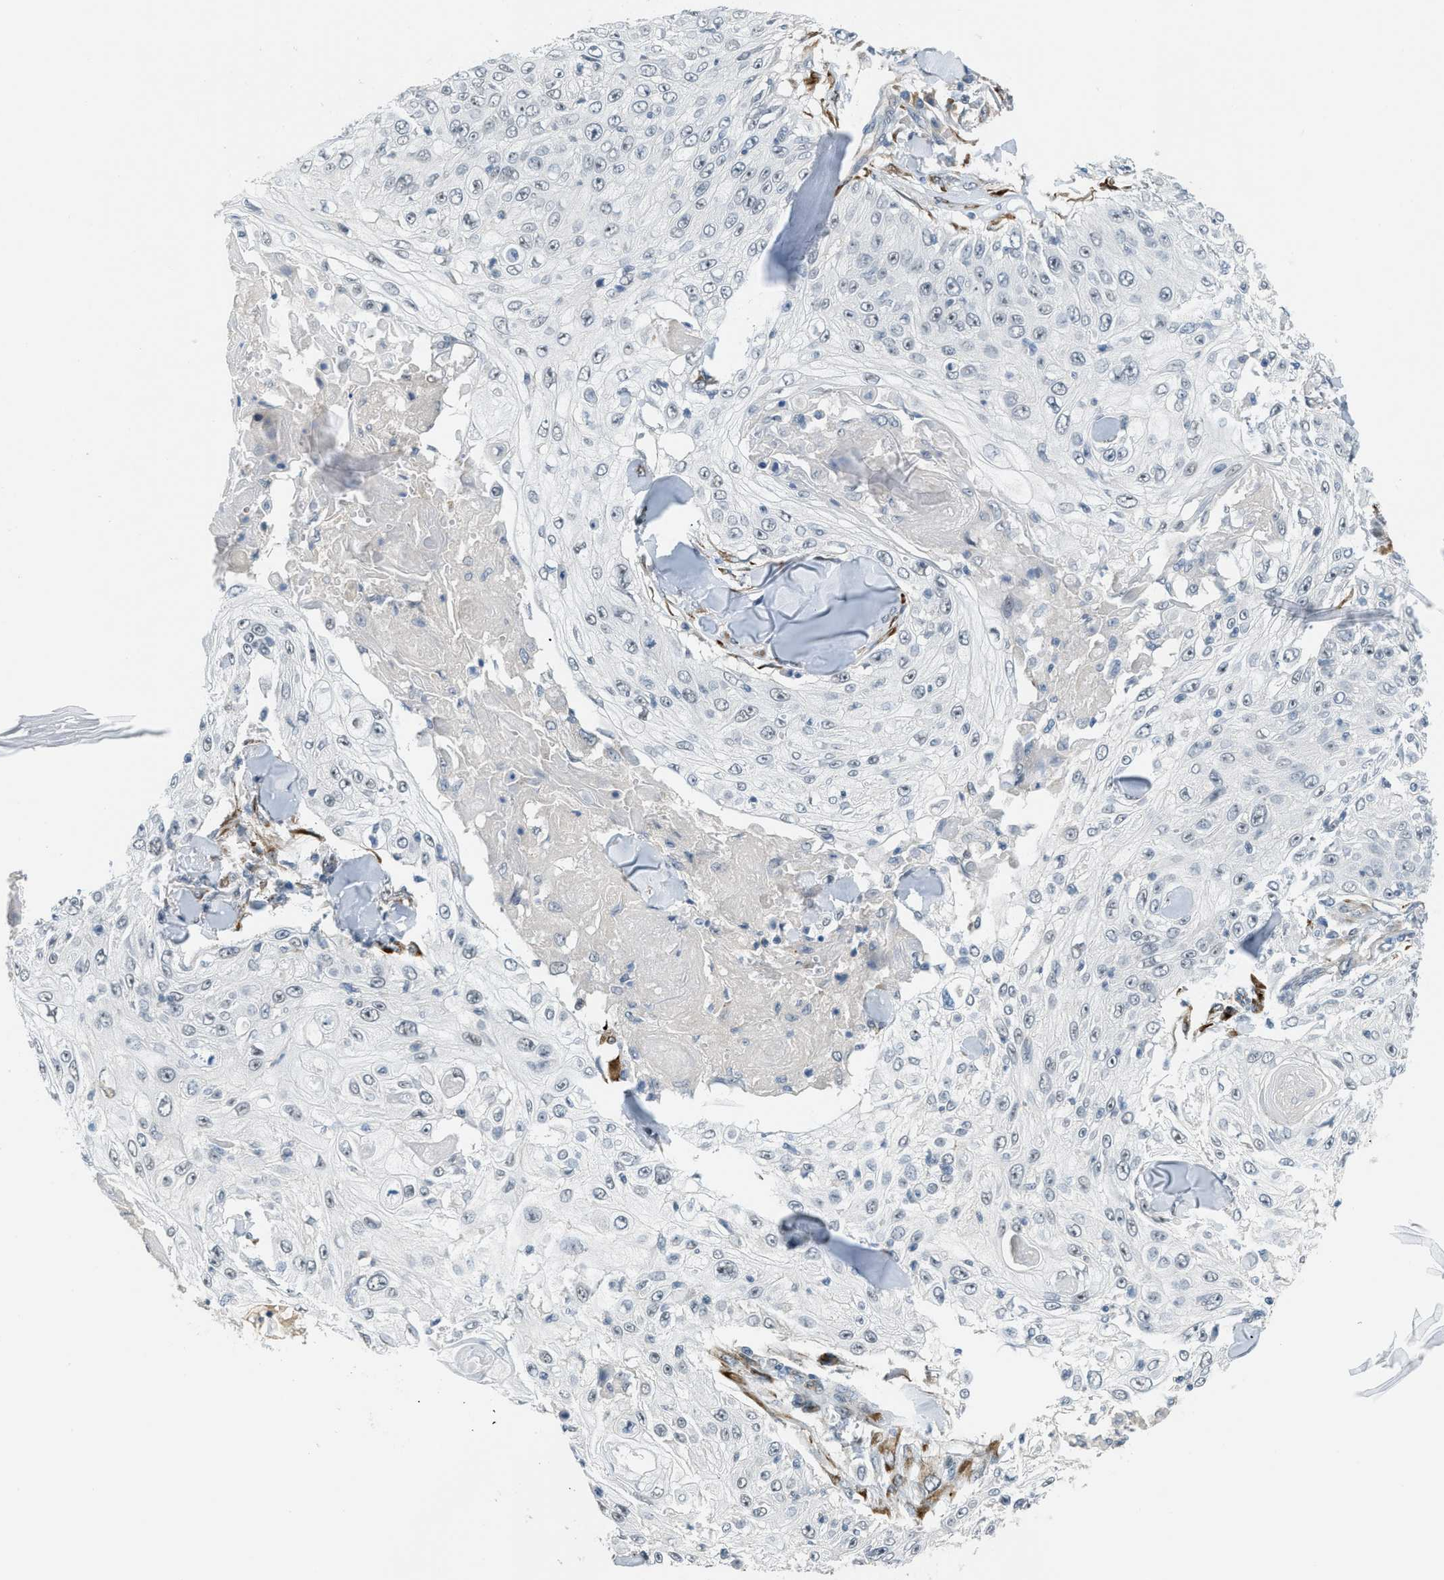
{"staining": {"intensity": "negative", "quantity": "none", "location": "none"}, "tissue": "skin cancer", "cell_type": "Tumor cells", "image_type": "cancer", "snomed": [{"axis": "morphology", "description": "Squamous cell carcinoma, NOS"}, {"axis": "topography", "description": "Skin"}], "caption": "Squamous cell carcinoma (skin) was stained to show a protein in brown. There is no significant expression in tumor cells. (DAB immunohistochemistry (IHC) with hematoxylin counter stain).", "gene": "TMEM154", "patient": {"sex": "male", "age": 86}}